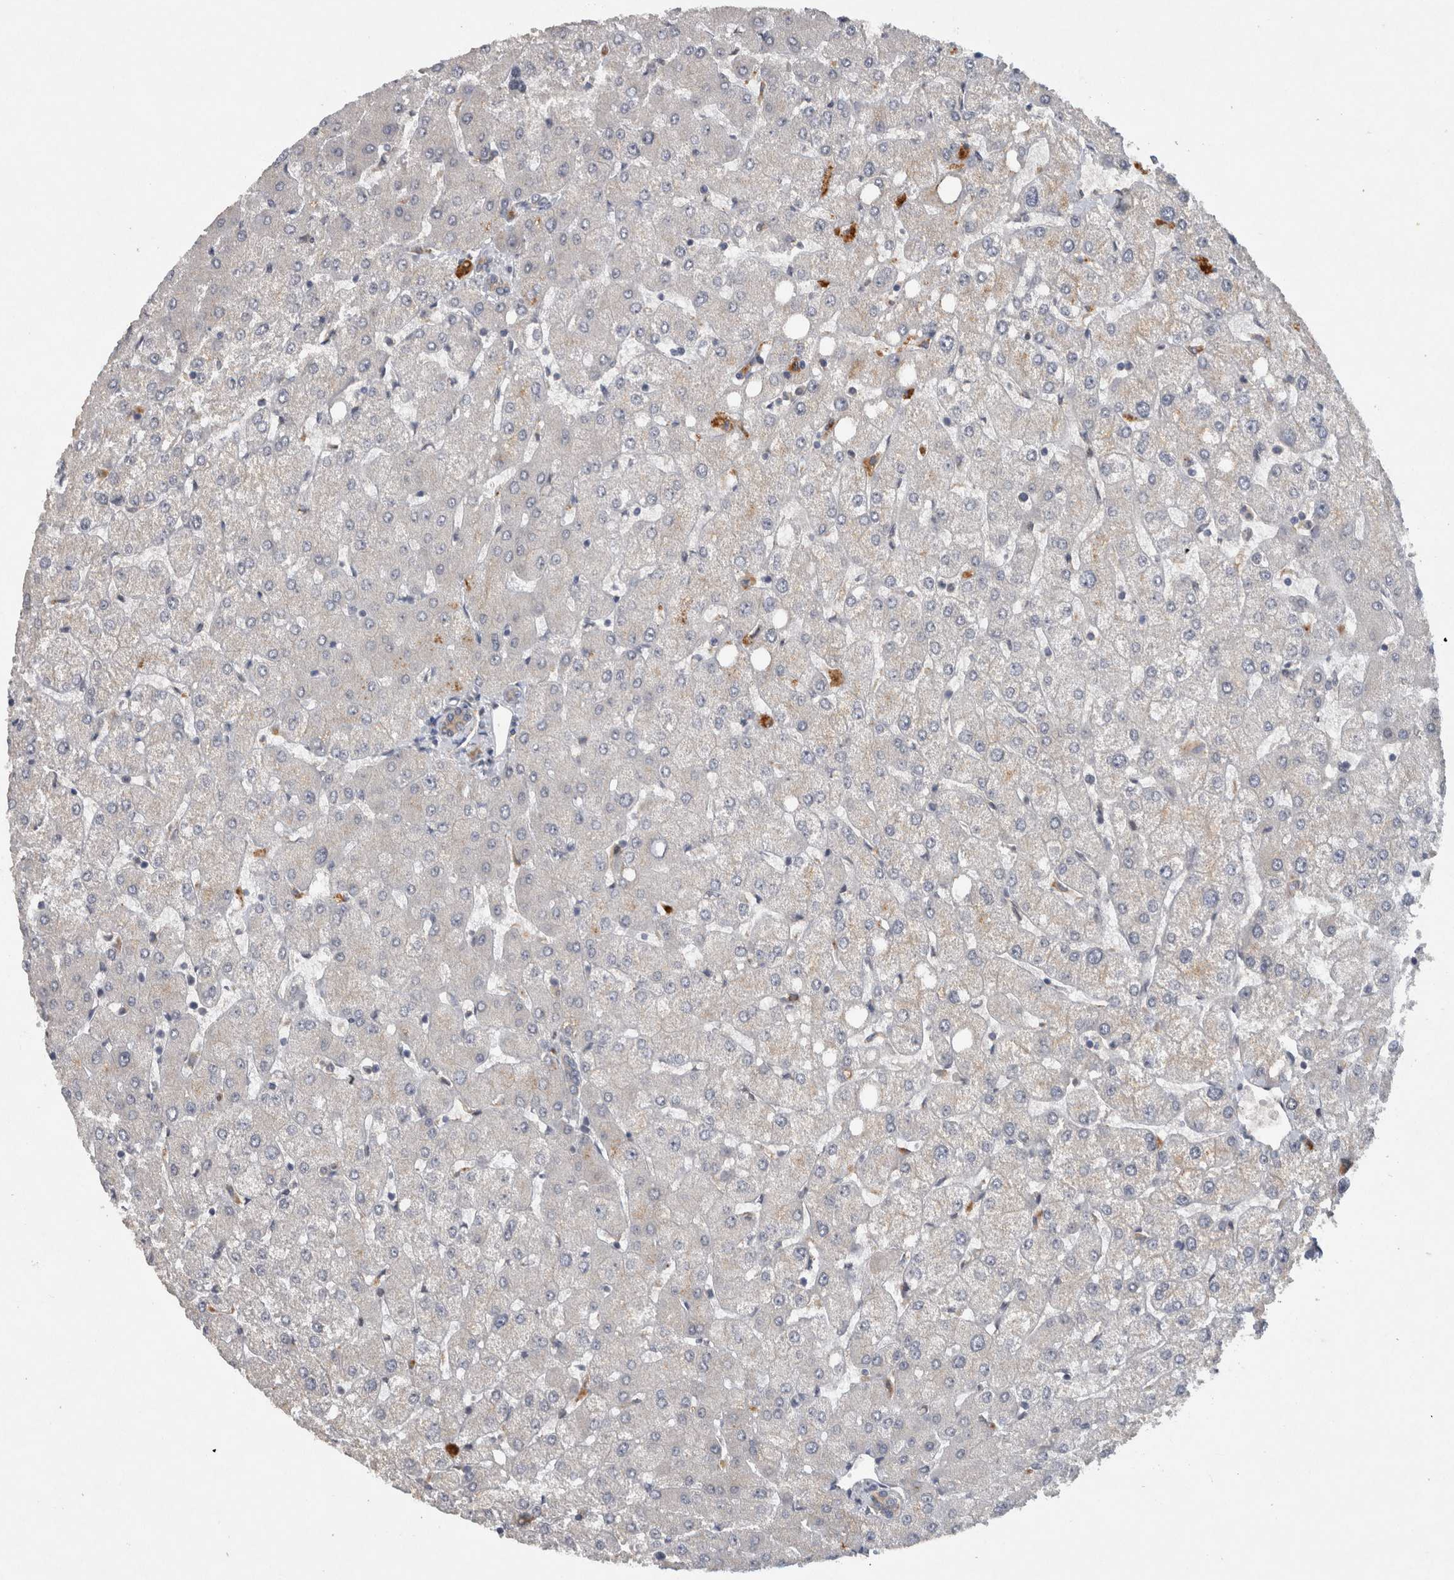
{"staining": {"intensity": "weak", "quantity": "25%-75%", "location": "cytoplasmic/membranous"}, "tissue": "liver", "cell_type": "Cholangiocytes", "image_type": "normal", "snomed": [{"axis": "morphology", "description": "Normal tissue, NOS"}, {"axis": "topography", "description": "Liver"}], "caption": "High-magnification brightfield microscopy of benign liver stained with DAB (3,3'-diaminobenzidine) (brown) and counterstained with hematoxylin (blue). cholangiocytes exhibit weak cytoplasmic/membranous positivity is appreciated in about25%-75% of cells.", "gene": "HEXD", "patient": {"sex": "female", "age": 54}}